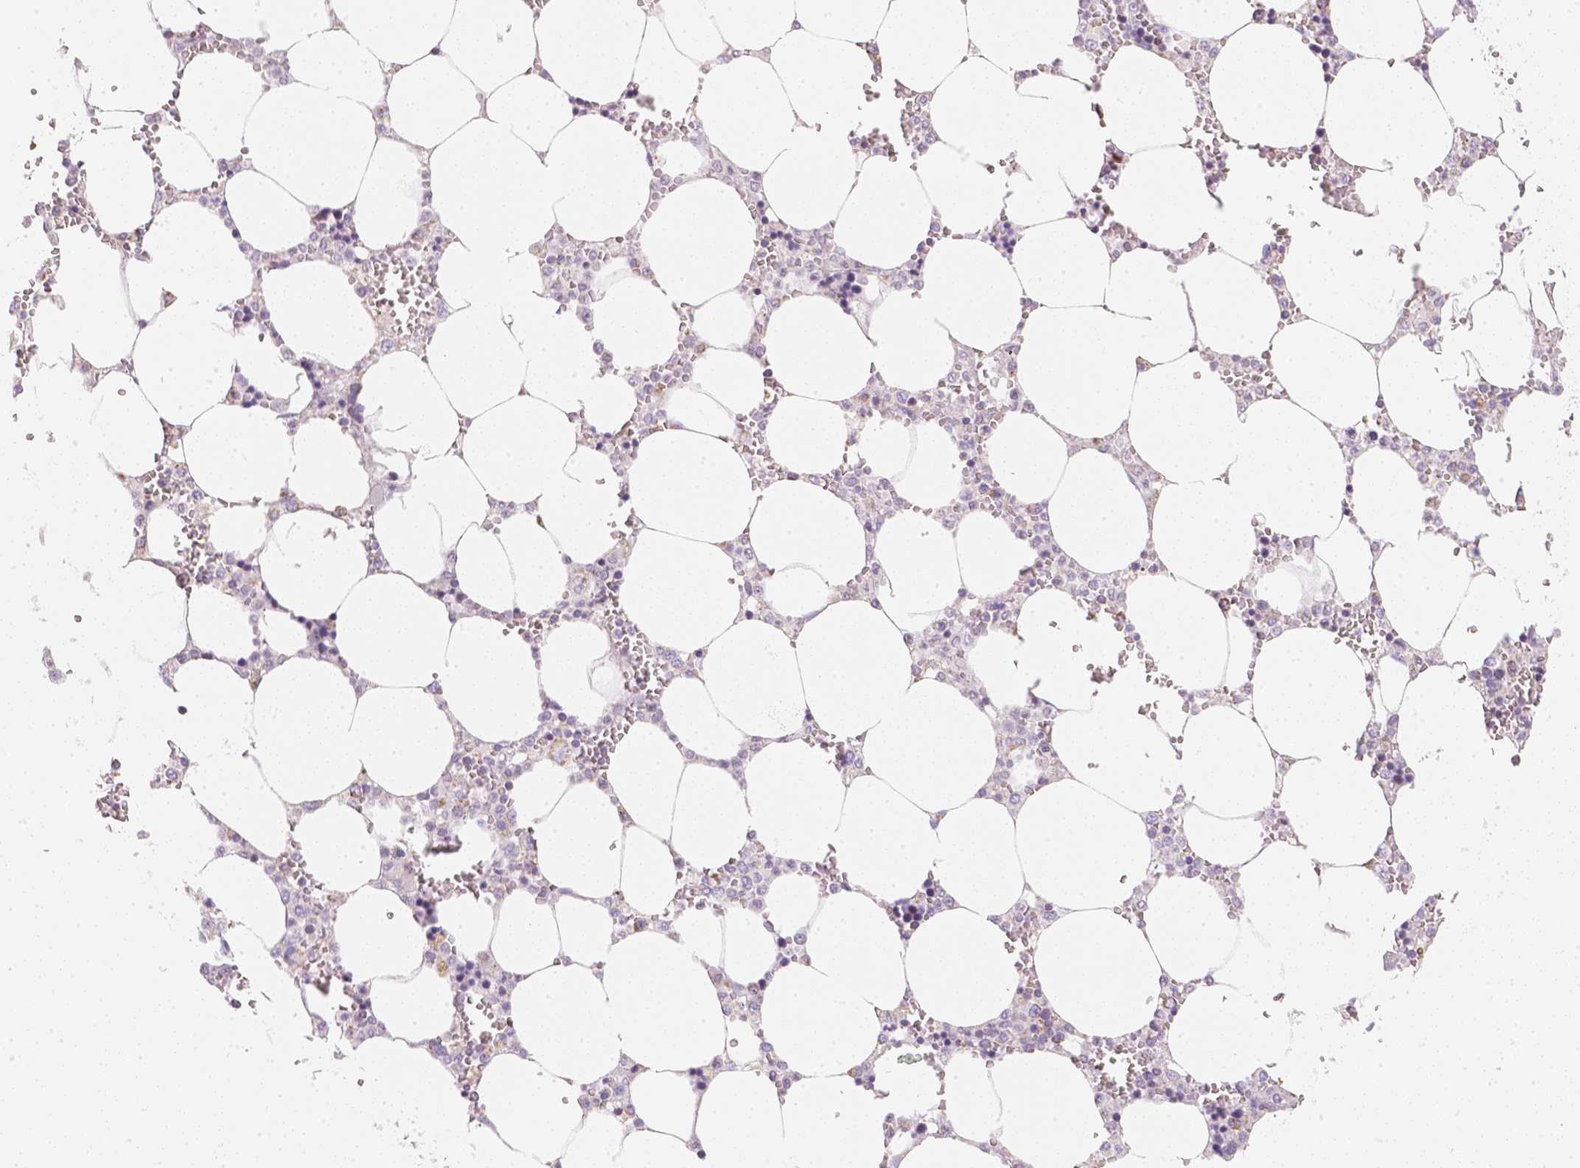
{"staining": {"intensity": "negative", "quantity": "none", "location": "none"}, "tissue": "bone marrow", "cell_type": "Hematopoietic cells", "image_type": "normal", "snomed": [{"axis": "morphology", "description": "Normal tissue, NOS"}, {"axis": "topography", "description": "Bone marrow"}], "caption": "Bone marrow stained for a protein using immunohistochemistry (IHC) demonstrates no staining hematopoietic cells.", "gene": "NVL", "patient": {"sex": "male", "age": 64}}